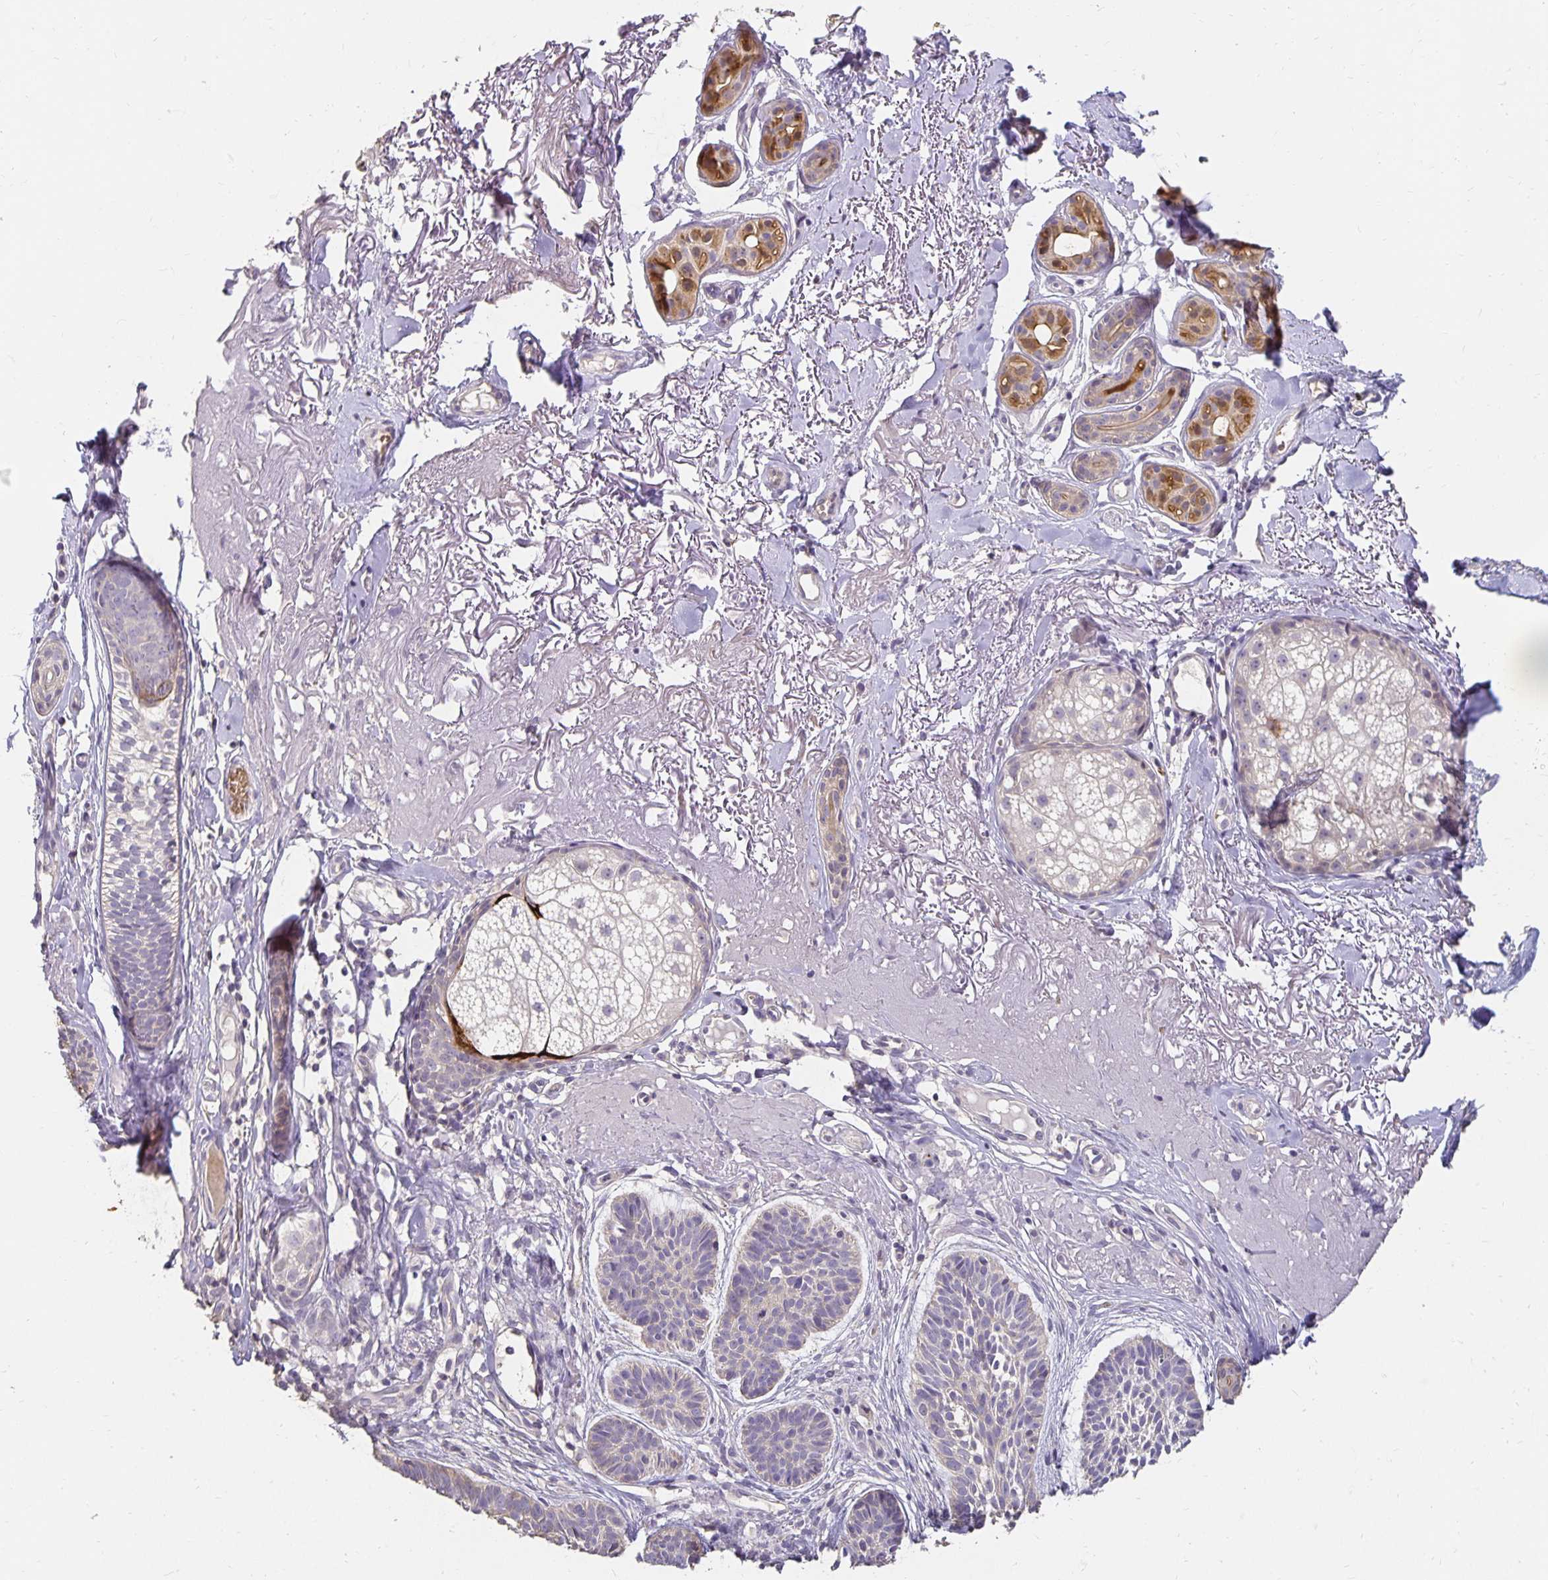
{"staining": {"intensity": "negative", "quantity": "none", "location": "none"}, "tissue": "skin cancer", "cell_type": "Tumor cells", "image_type": "cancer", "snomed": [{"axis": "morphology", "description": "Basal cell carcinoma"}, {"axis": "topography", "description": "Skin"}], "caption": "A photomicrograph of human skin cancer is negative for staining in tumor cells.", "gene": "CST6", "patient": {"sex": "male", "age": 78}}